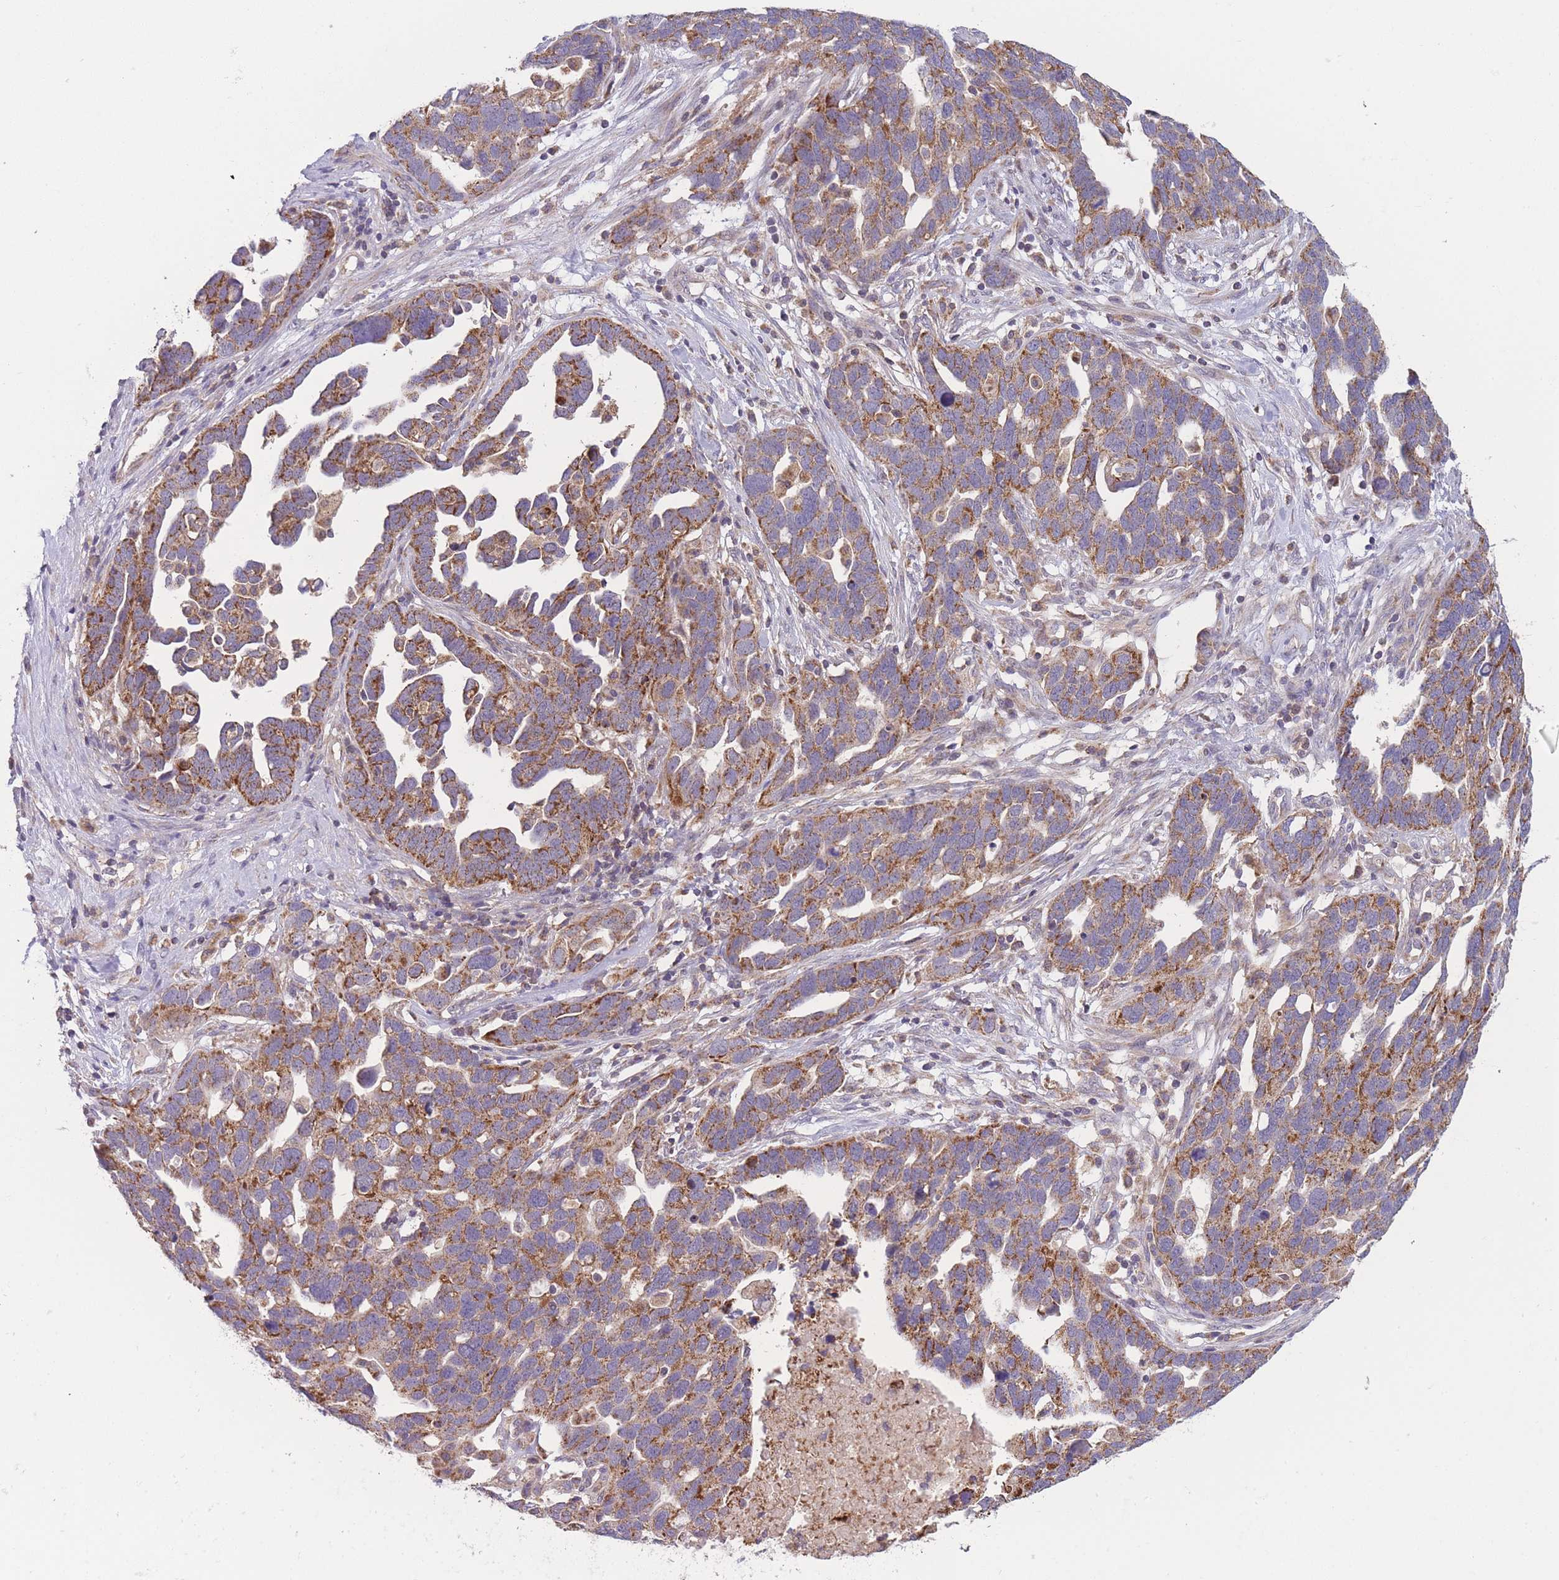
{"staining": {"intensity": "moderate", "quantity": ">75%", "location": "cytoplasmic/membranous"}, "tissue": "ovarian cancer", "cell_type": "Tumor cells", "image_type": "cancer", "snomed": [{"axis": "morphology", "description": "Cystadenocarcinoma, serous, NOS"}, {"axis": "topography", "description": "Ovary"}], "caption": "Ovarian serous cystadenocarcinoma stained with a brown dye demonstrates moderate cytoplasmic/membranous positive staining in about >75% of tumor cells.", "gene": "SLC25A42", "patient": {"sex": "female", "age": 54}}